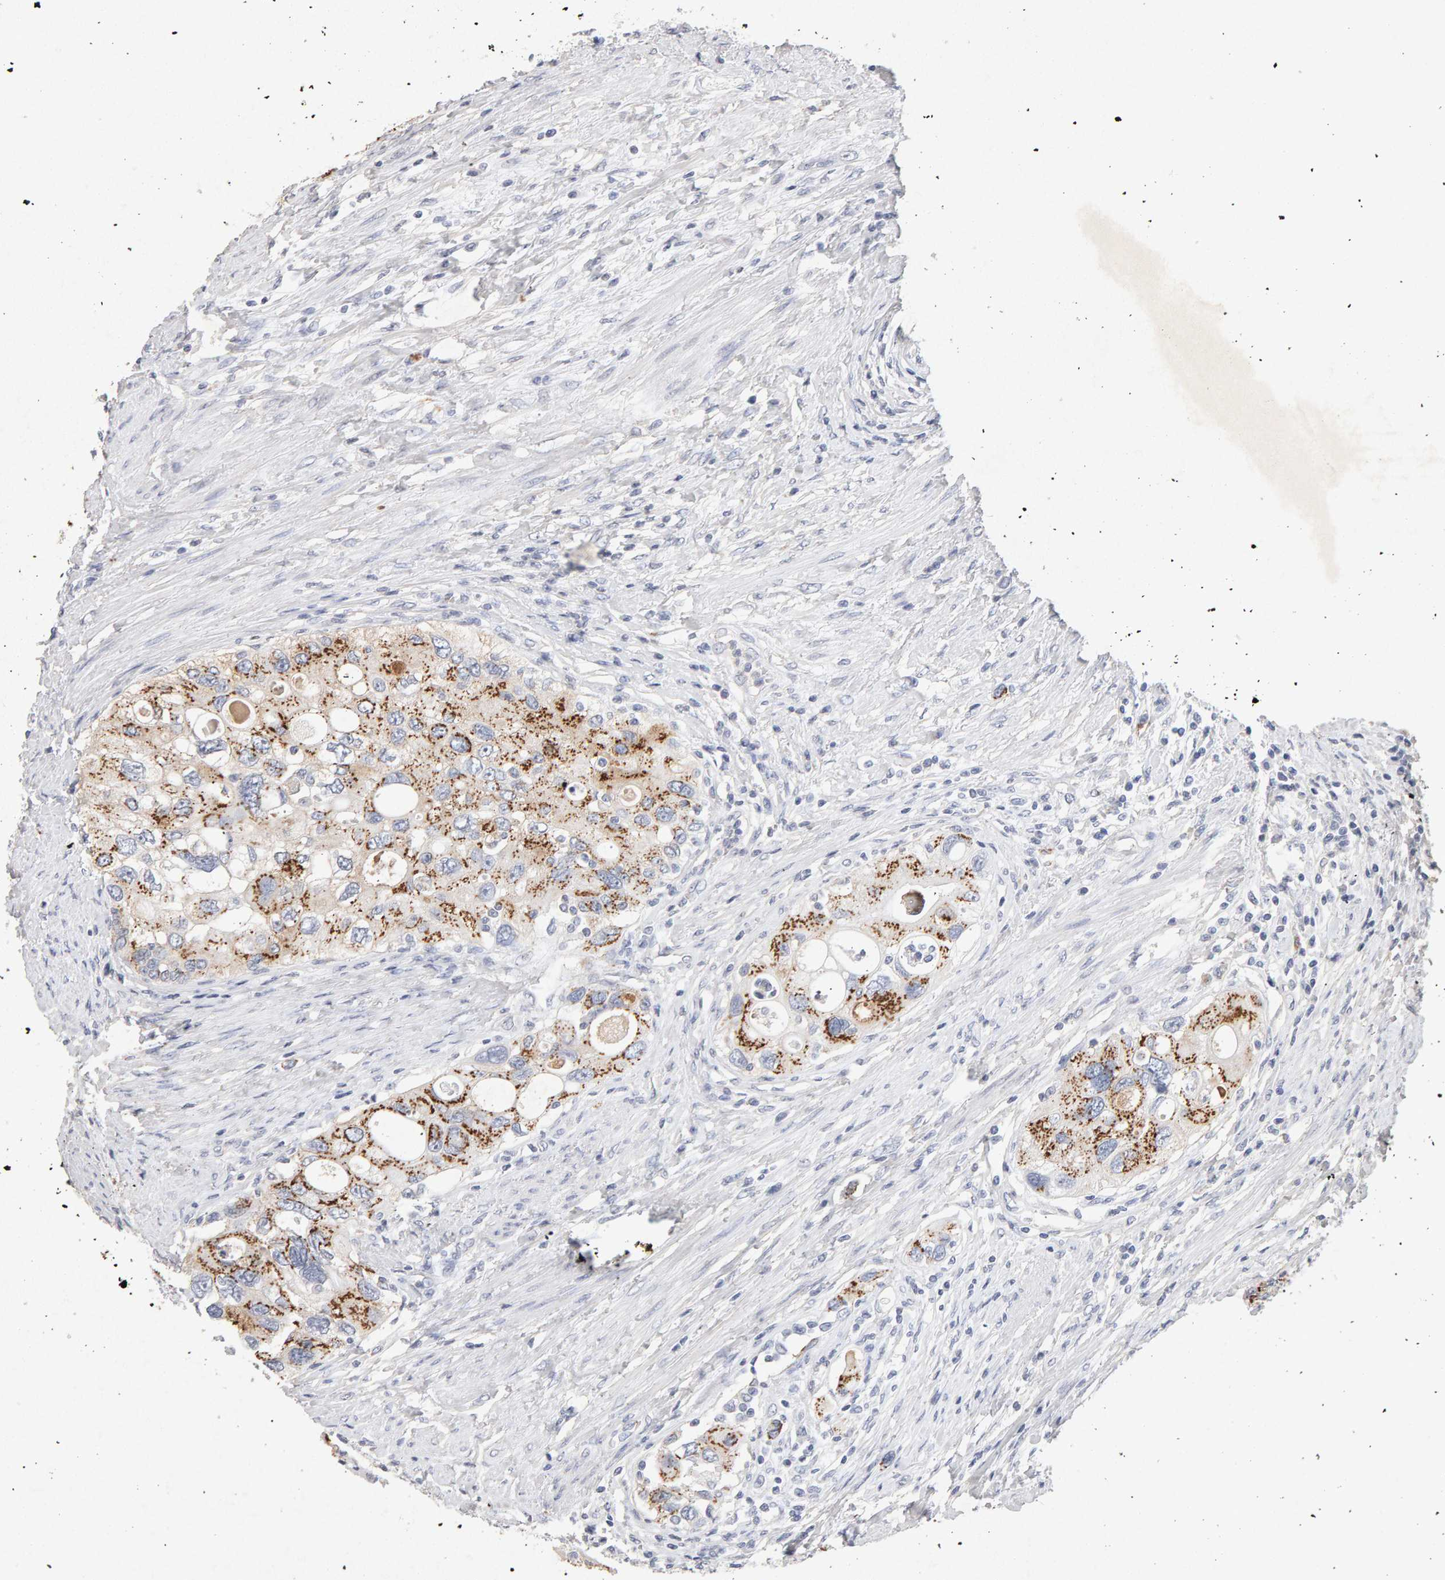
{"staining": {"intensity": "moderate", "quantity": ">75%", "location": "cytoplasmic/membranous"}, "tissue": "urothelial cancer", "cell_type": "Tumor cells", "image_type": "cancer", "snomed": [{"axis": "morphology", "description": "Urothelial carcinoma, High grade"}, {"axis": "topography", "description": "Urinary bladder"}], "caption": "Immunohistochemistry (IHC) micrograph of neoplastic tissue: urothelial cancer stained using immunohistochemistry displays medium levels of moderate protein expression localized specifically in the cytoplasmic/membranous of tumor cells, appearing as a cytoplasmic/membranous brown color.", "gene": "PTPRM", "patient": {"sex": "female", "age": 56}}